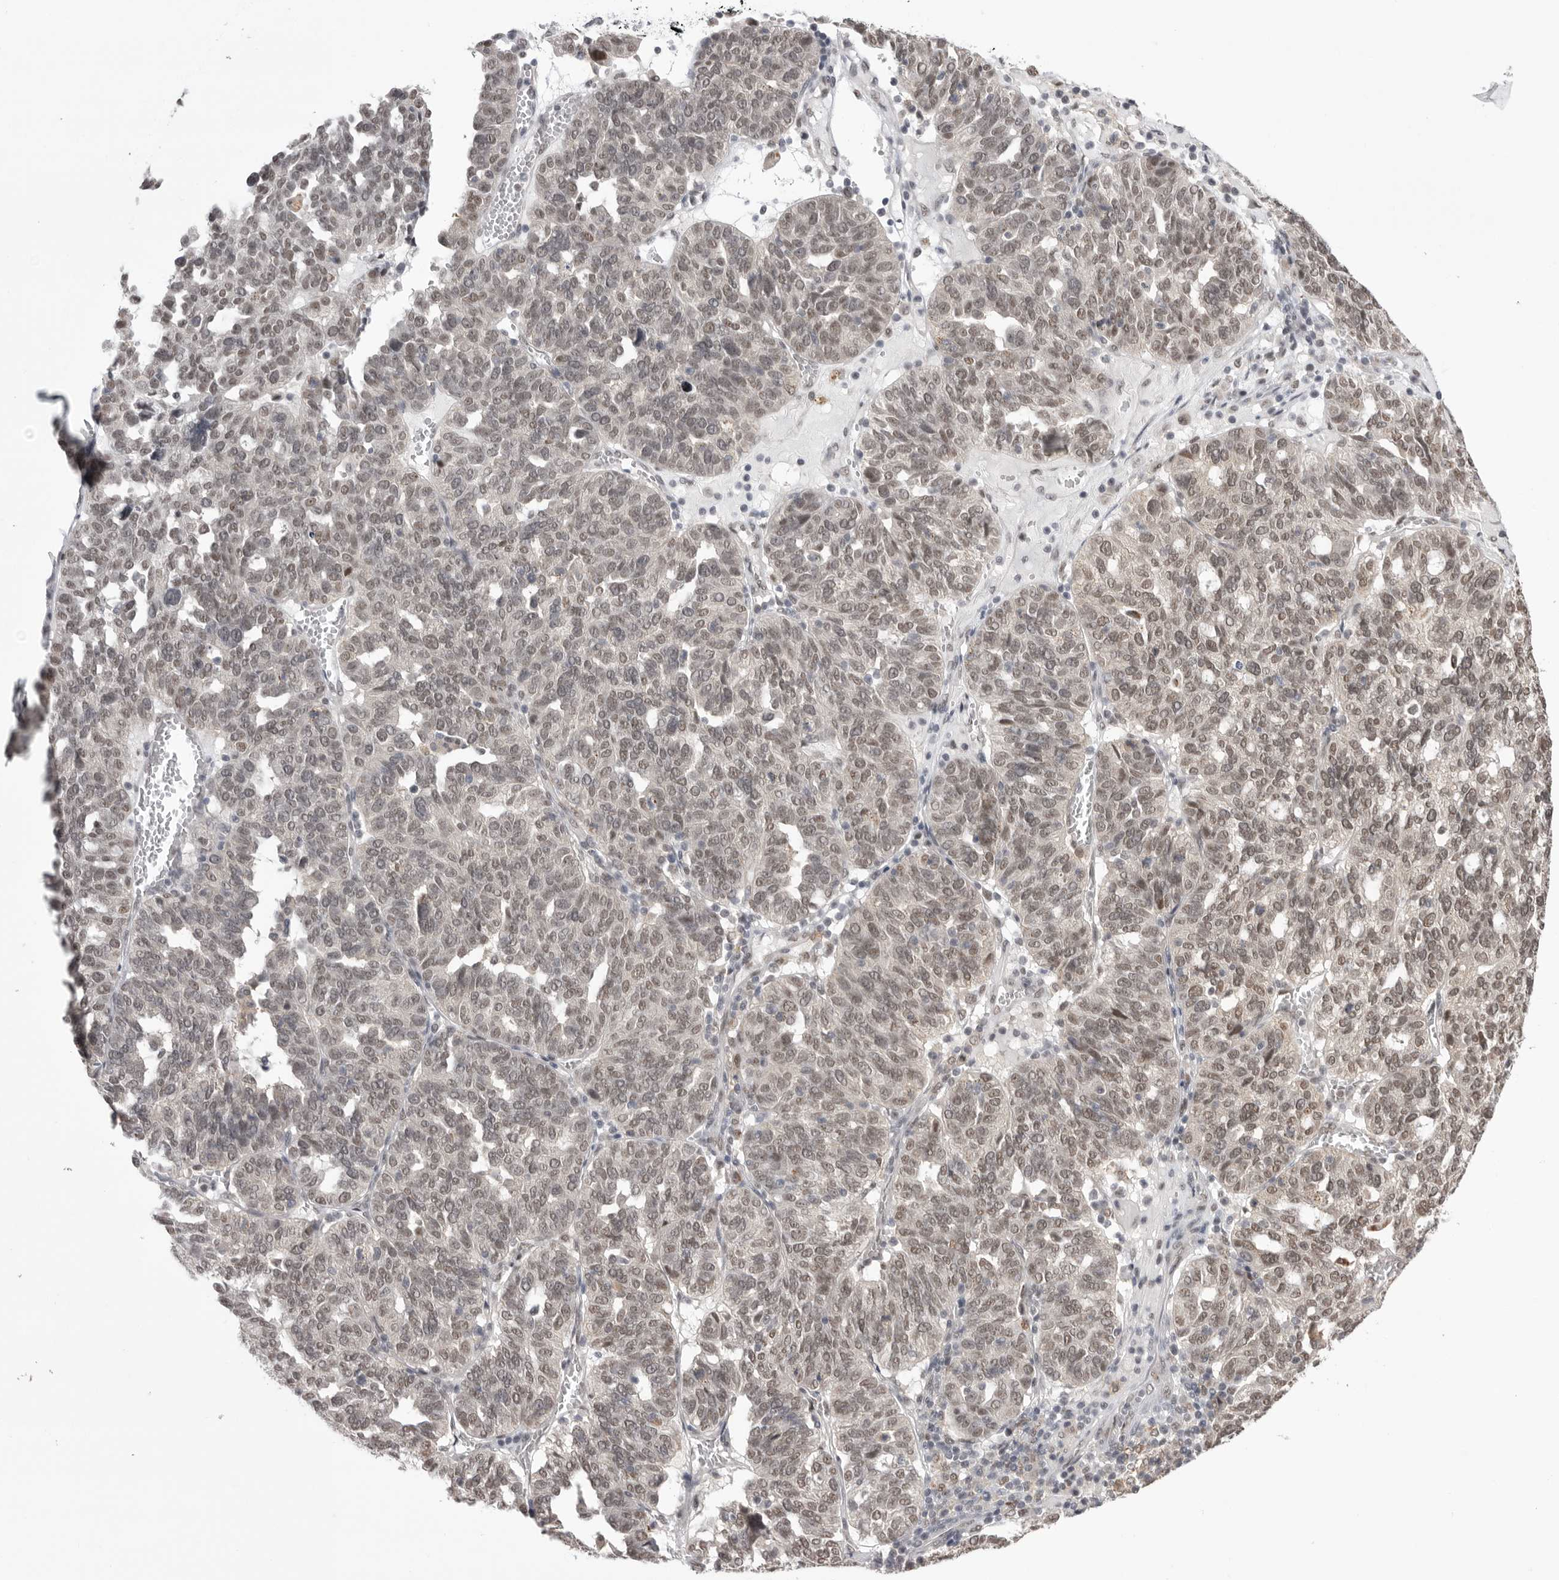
{"staining": {"intensity": "weak", "quantity": "25%-75%", "location": "nuclear"}, "tissue": "ovarian cancer", "cell_type": "Tumor cells", "image_type": "cancer", "snomed": [{"axis": "morphology", "description": "Cystadenocarcinoma, serous, NOS"}, {"axis": "topography", "description": "Ovary"}], "caption": "A brown stain labels weak nuclear expression of a protein in human serous cystadenocarcinoma (ovarian) tumor cells. (DAB (3,3'-diaminobenzidine) = brown stain, brightfield microscopy at high magnification).", "gene": "BCLAF3", "patient": {"sex": "female", "age": 59}}